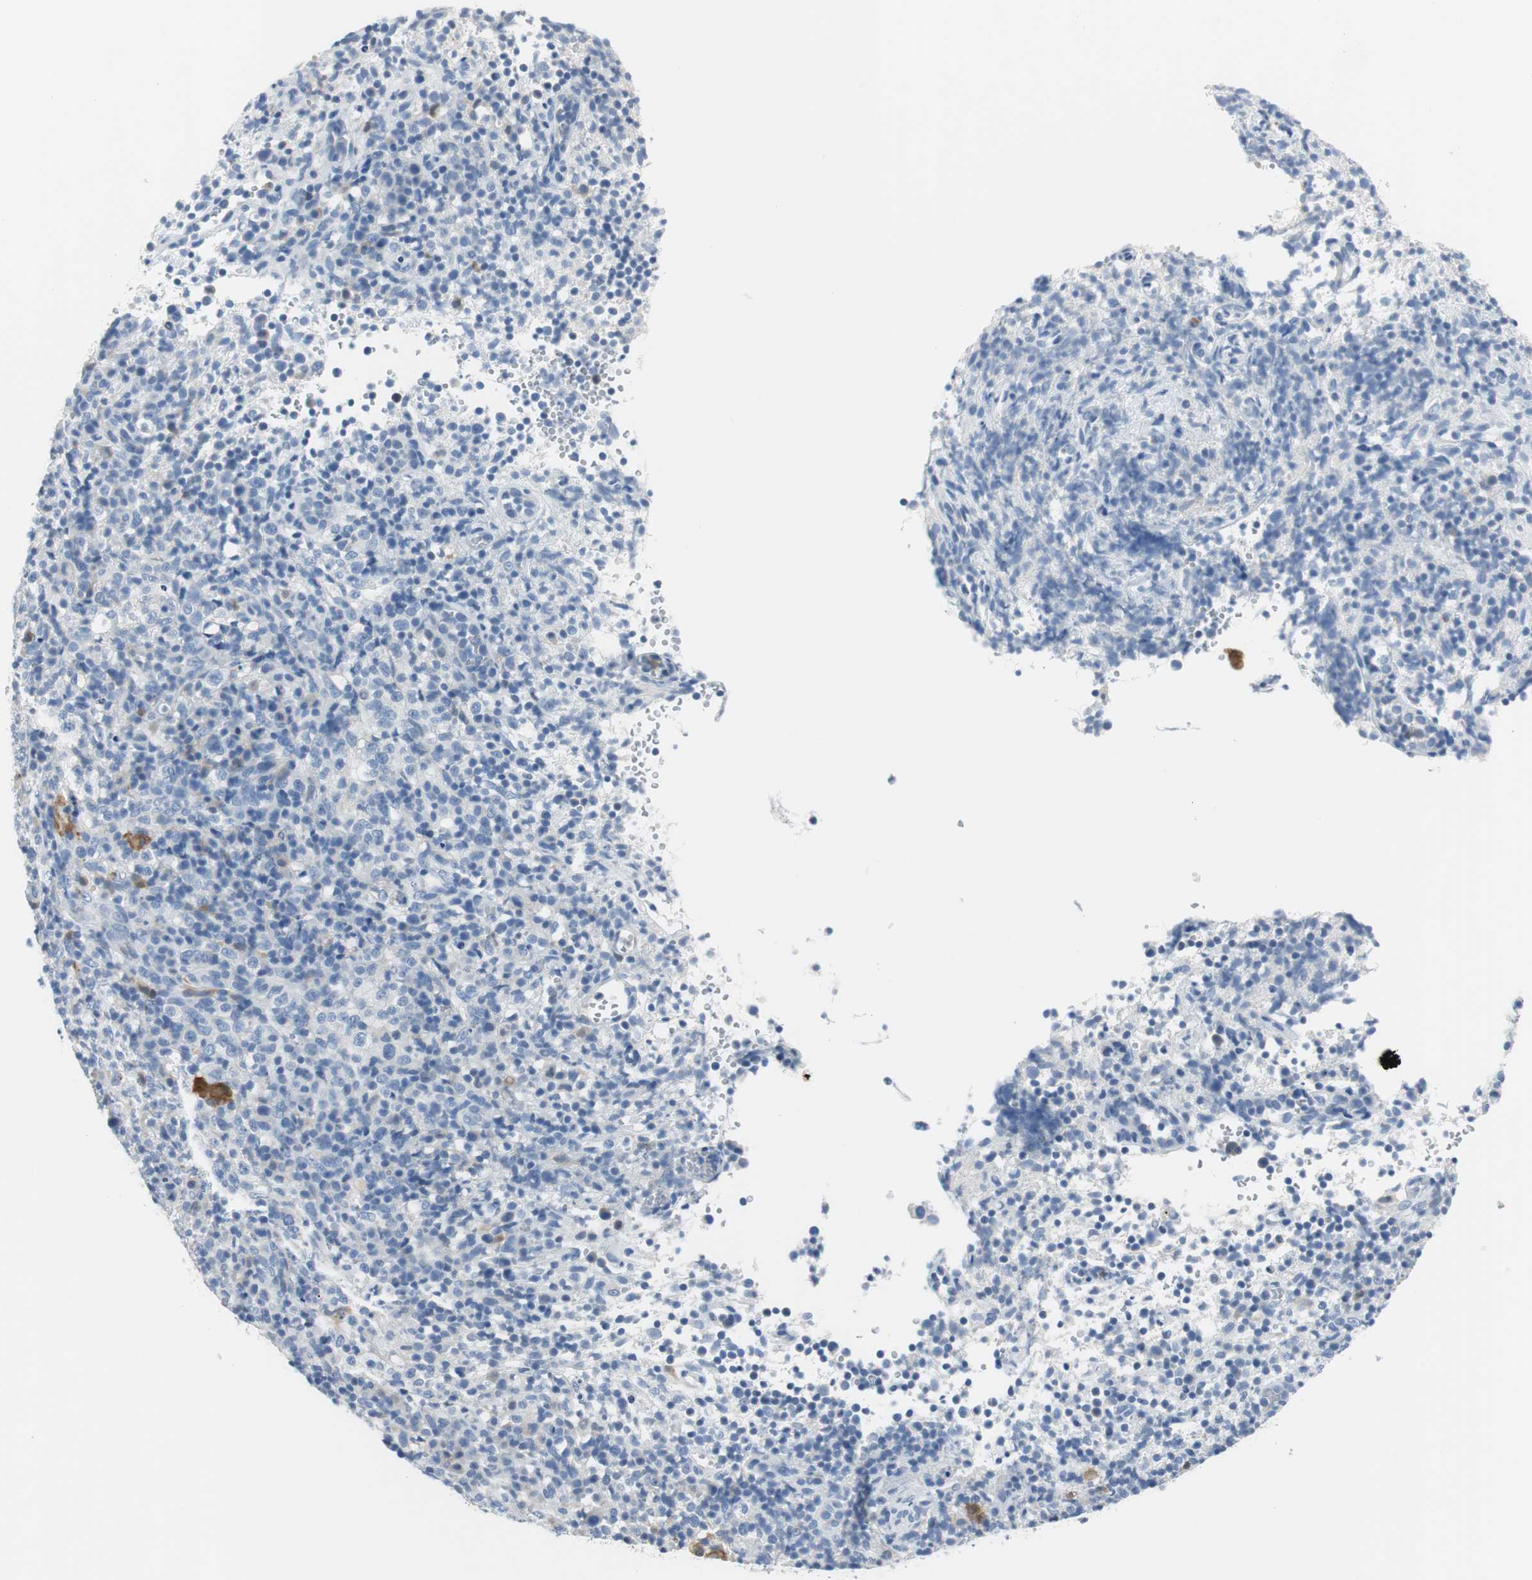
{"staining": {"intensity": "negative", "quantity": "none", "location": "none"}, "tissue": "lymphoma", "cell_type": "Tumor cells", "image_type": "cancer", "snomed": [{"axis": "morphology", "description": "Malignant lymphoma, non-Hodgkin's type, High grade"}, {"axis": "topography", "description": "Lymph node"}], "caption": "Immunohistochemistry (IHC) image of human lymphoma stained for a protein (brown), which reveals no positivity in tumor cells.", "gene": "FBP1", "patient": {"sex": "female", "age": 76}}